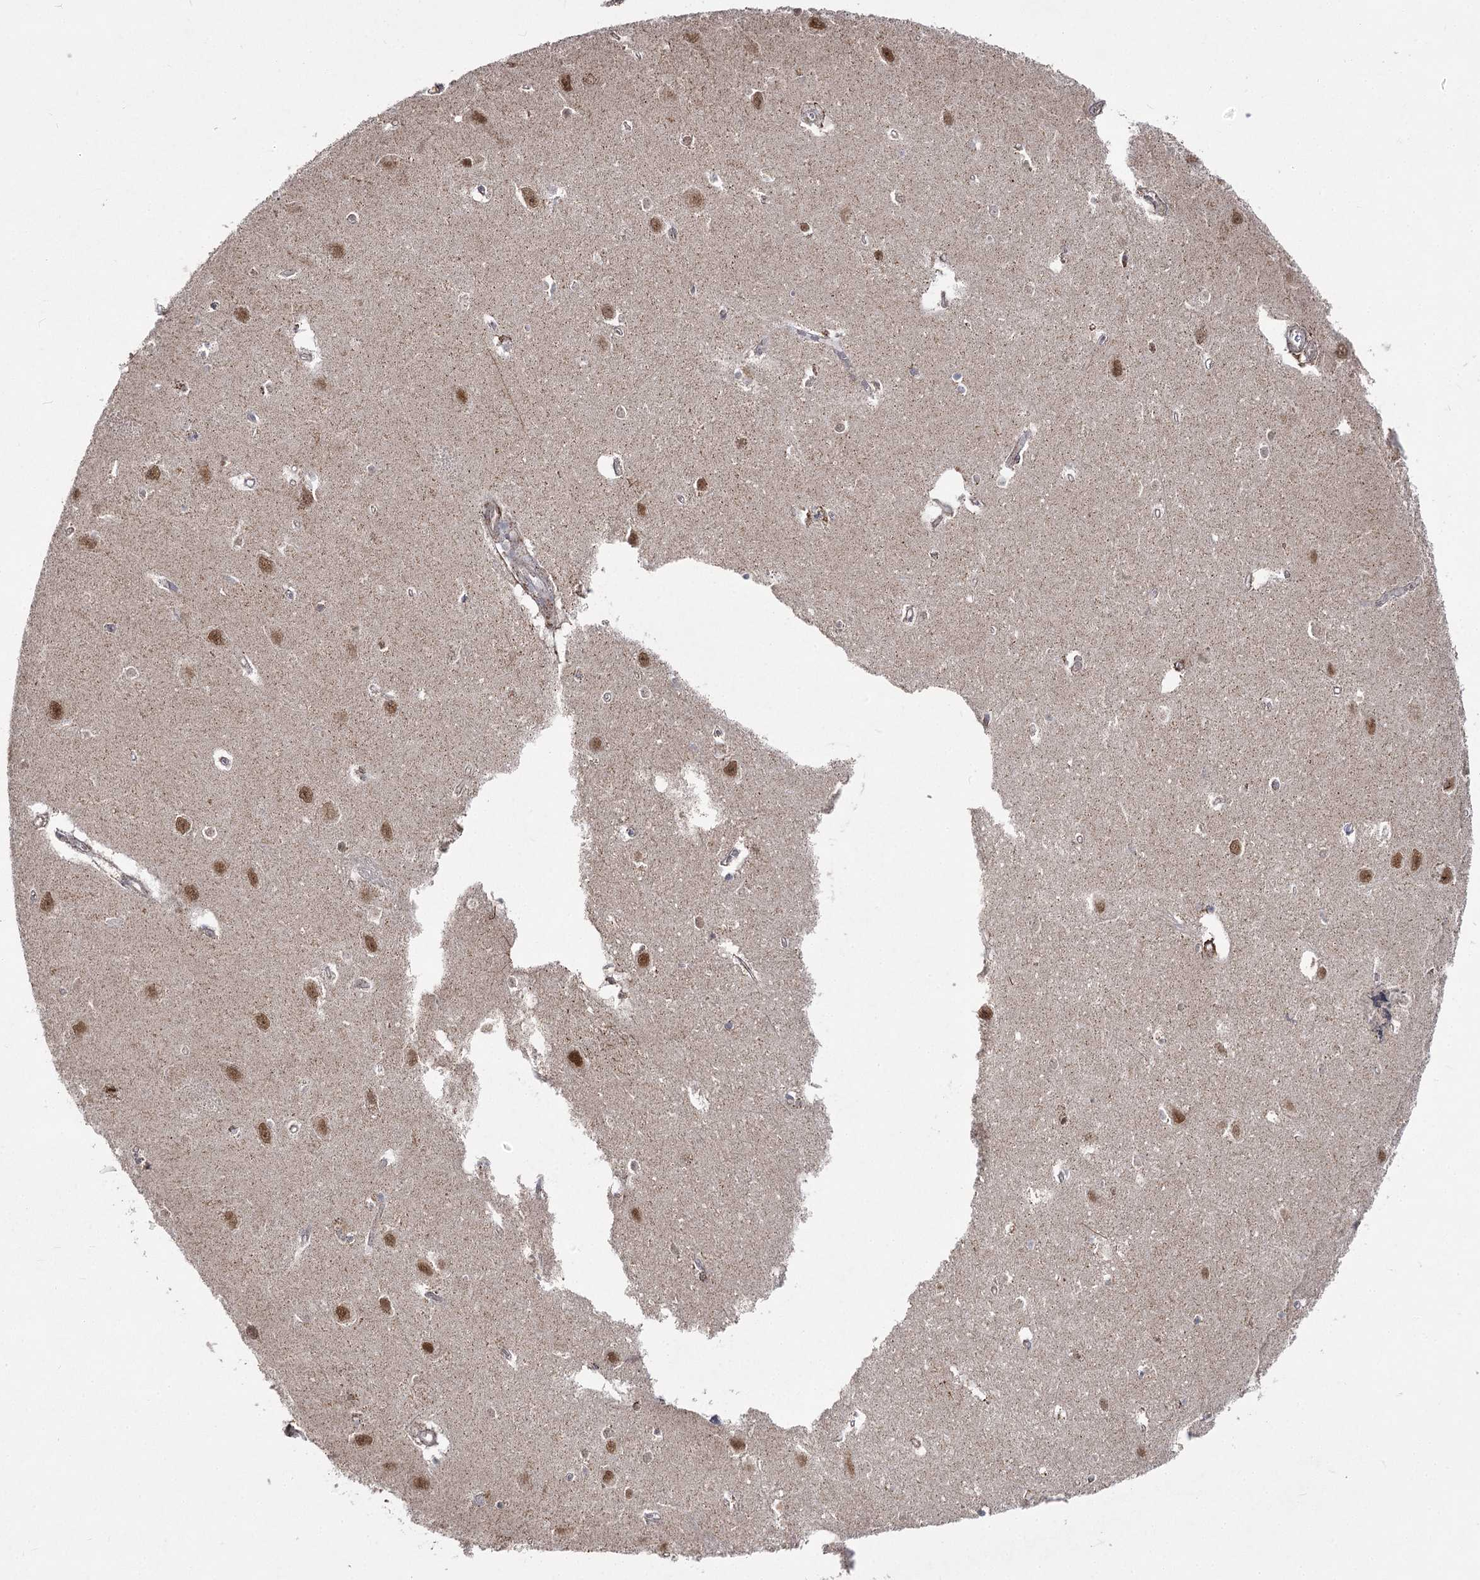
{"staining": {"intensity": "negative", "quantity": "none", "location": "none"}, "tissue": "hippocampus", "cell_type": "Glial cells", "image_type": "normal", "snomed": [{"axis": "morphology", "description": "Normal tissue, NOS"}, {"axis": "topography", "description": "Hippocampus"}], "caption": "A high-resolution photomicrograph shows immunohistochemistry (IHC) staining of normal hippocampus, which shows no significant expression in glial cells.", "gene": "SLC4A1AP", "patient": {"sex": "female", "age": 64}}